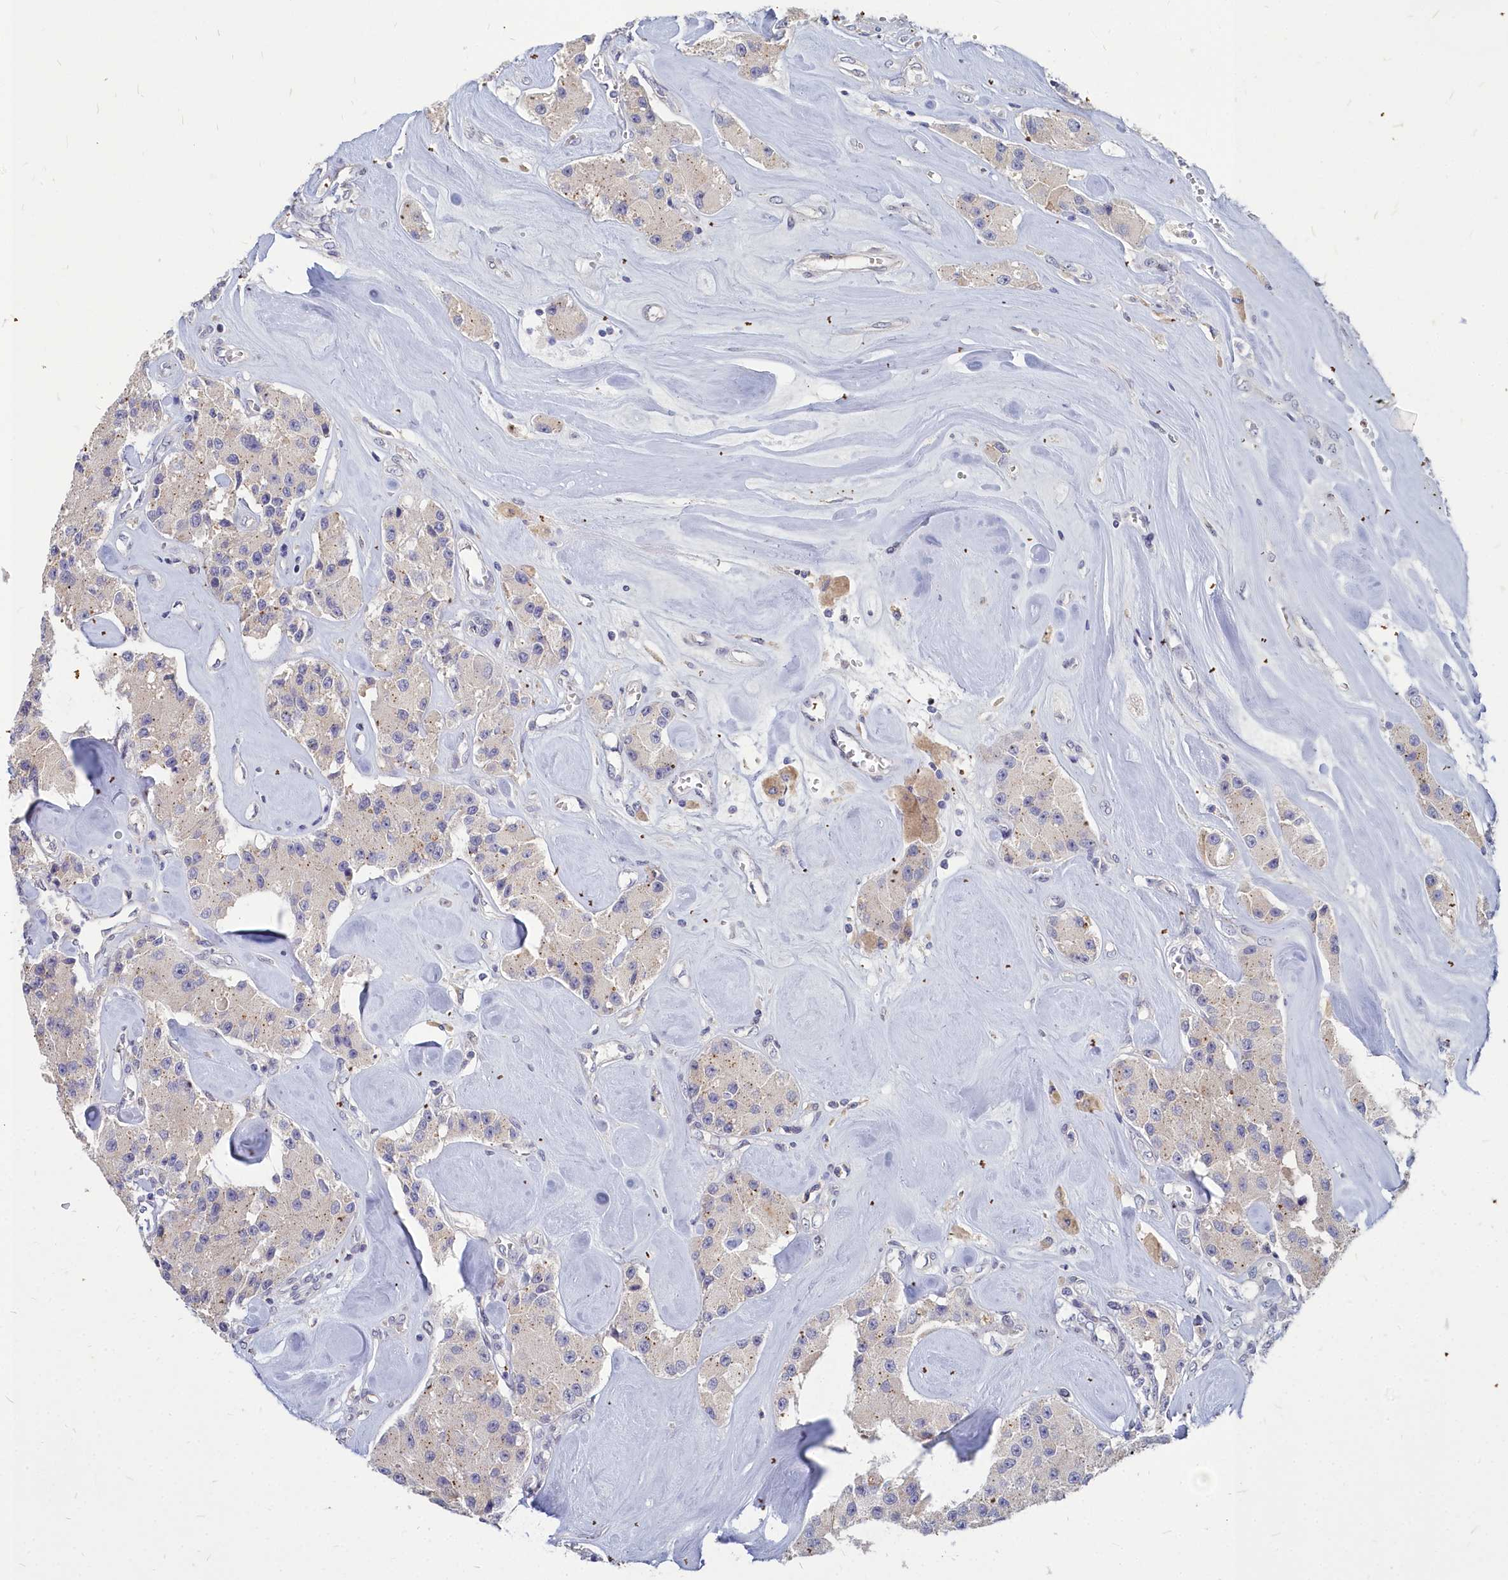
{"staining": {"intensity": "negative", "quantity": "none", "location": "none"}, "tissue": "carcinoid", "cell_type": "Tumor cells", "image_type": "cancer", "snomed": [{"axis": "morphology", "description": "Carcinoid, malignant, NOS"}, {"axis": "topography", "description": "Pancreas"}], "caption": "The immunohistochemistry image has no significant positivity in tumor cells of carcinoid tissue.", "gene": "NOXA1", "patient": {"sex": "male", "age": 41}}